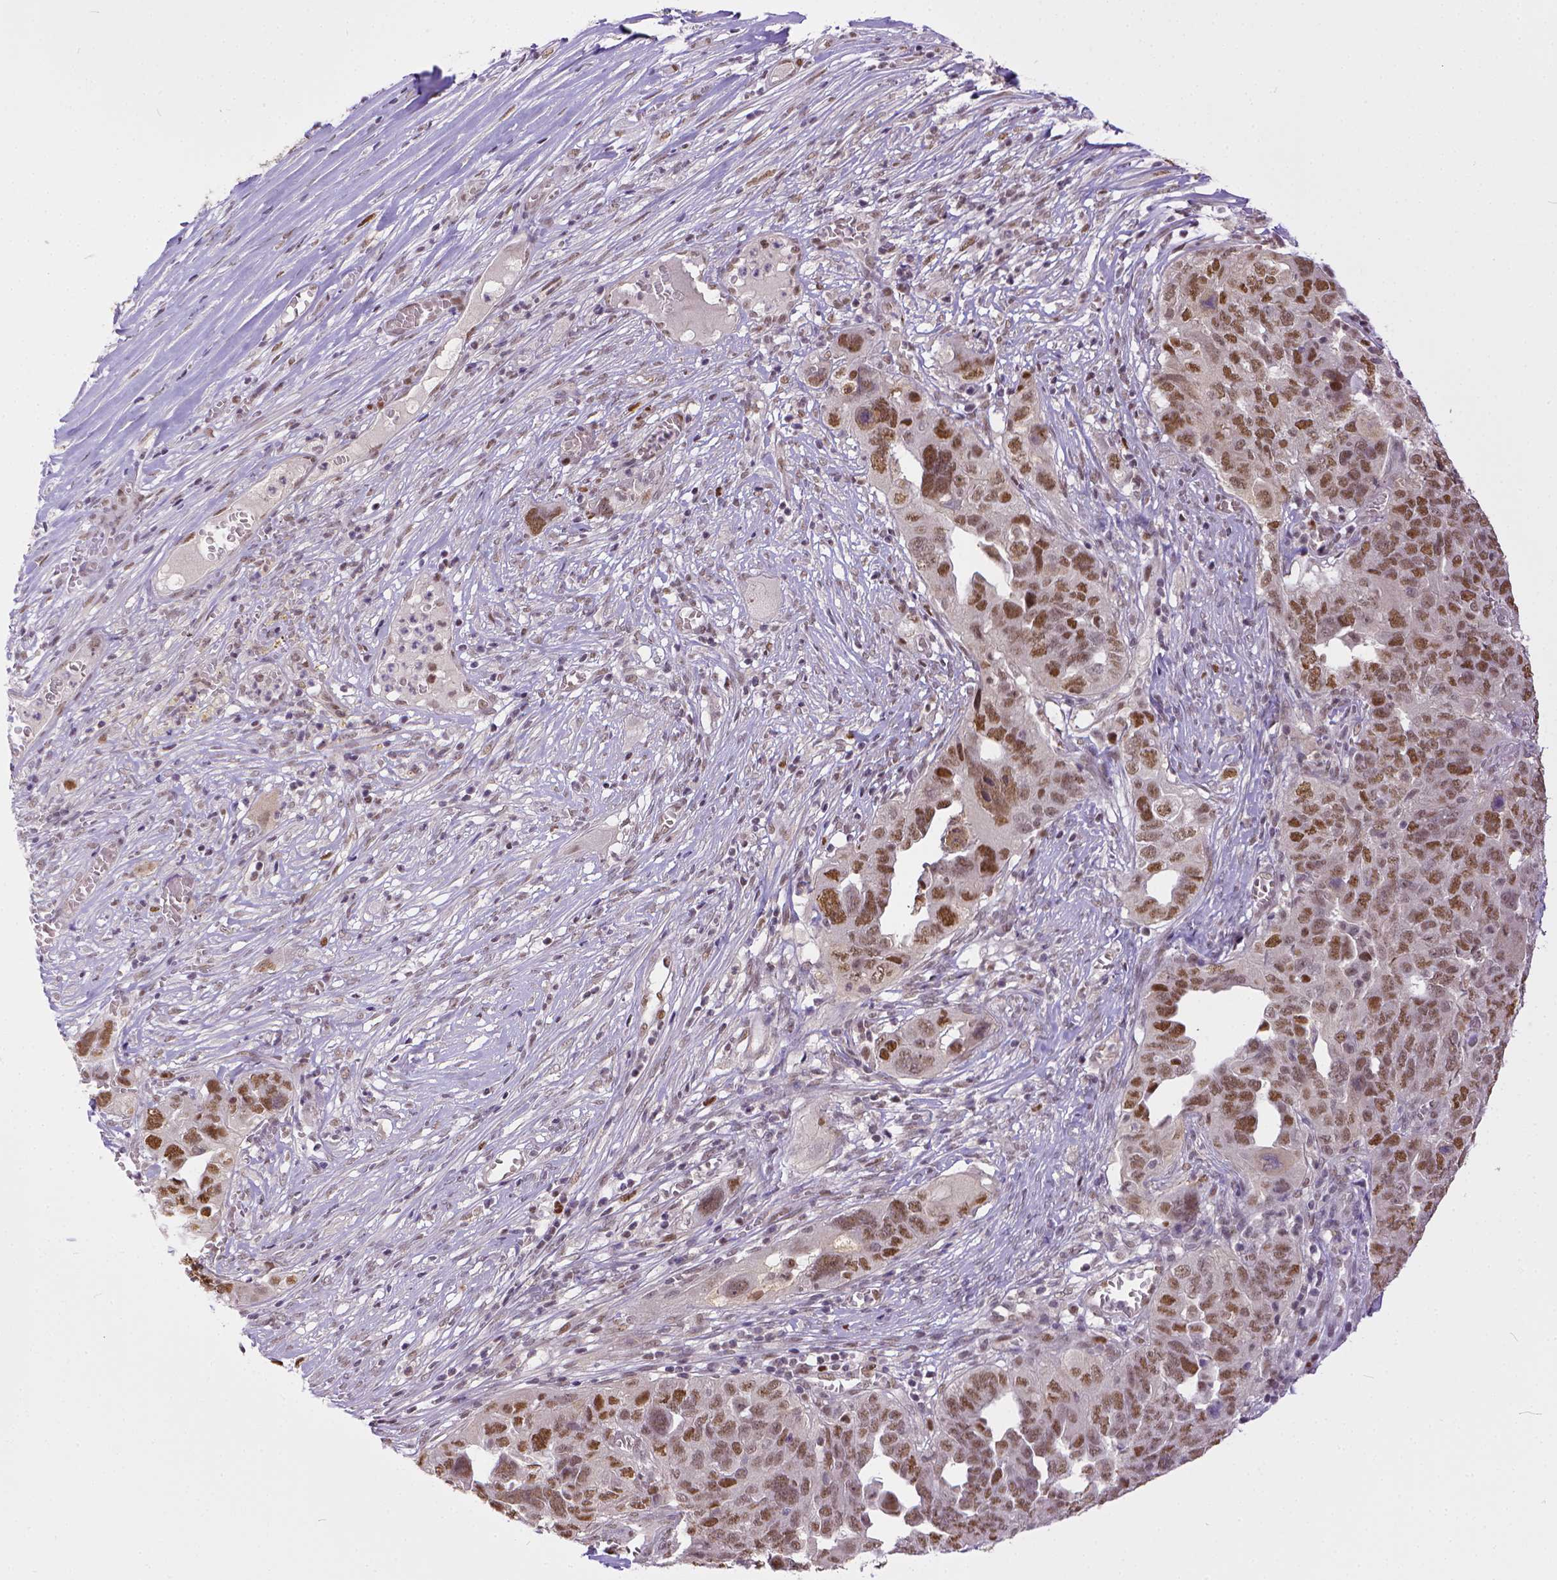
{"staining": {"intensity": "moderate", "quantity": ">75%", "location": "nuclear"}, "tissue": "ovarian cancer", "cell_type": "Tumor cells", "image_type": "cancer", "snomed": [{"axis": "morphology", "description": "Carcinoma, endometroid"}, {"axis": "topography", "description": "Soft tissue"}, {"axis": "topography", "description": "Ovary"}], "caption": "Immunohistochemistry (DAB (3,3'-diaminobenzidine)) staining of endometroid carcinoma (ovarian) reveals moderate nuclear protein positivity in approximately >75% of tumor cells. (DAB IHC, brown staining for protein, blue staining for nuclei).", "gene": "ERCC1", "patient": {"sex": "female", "age": 52}}